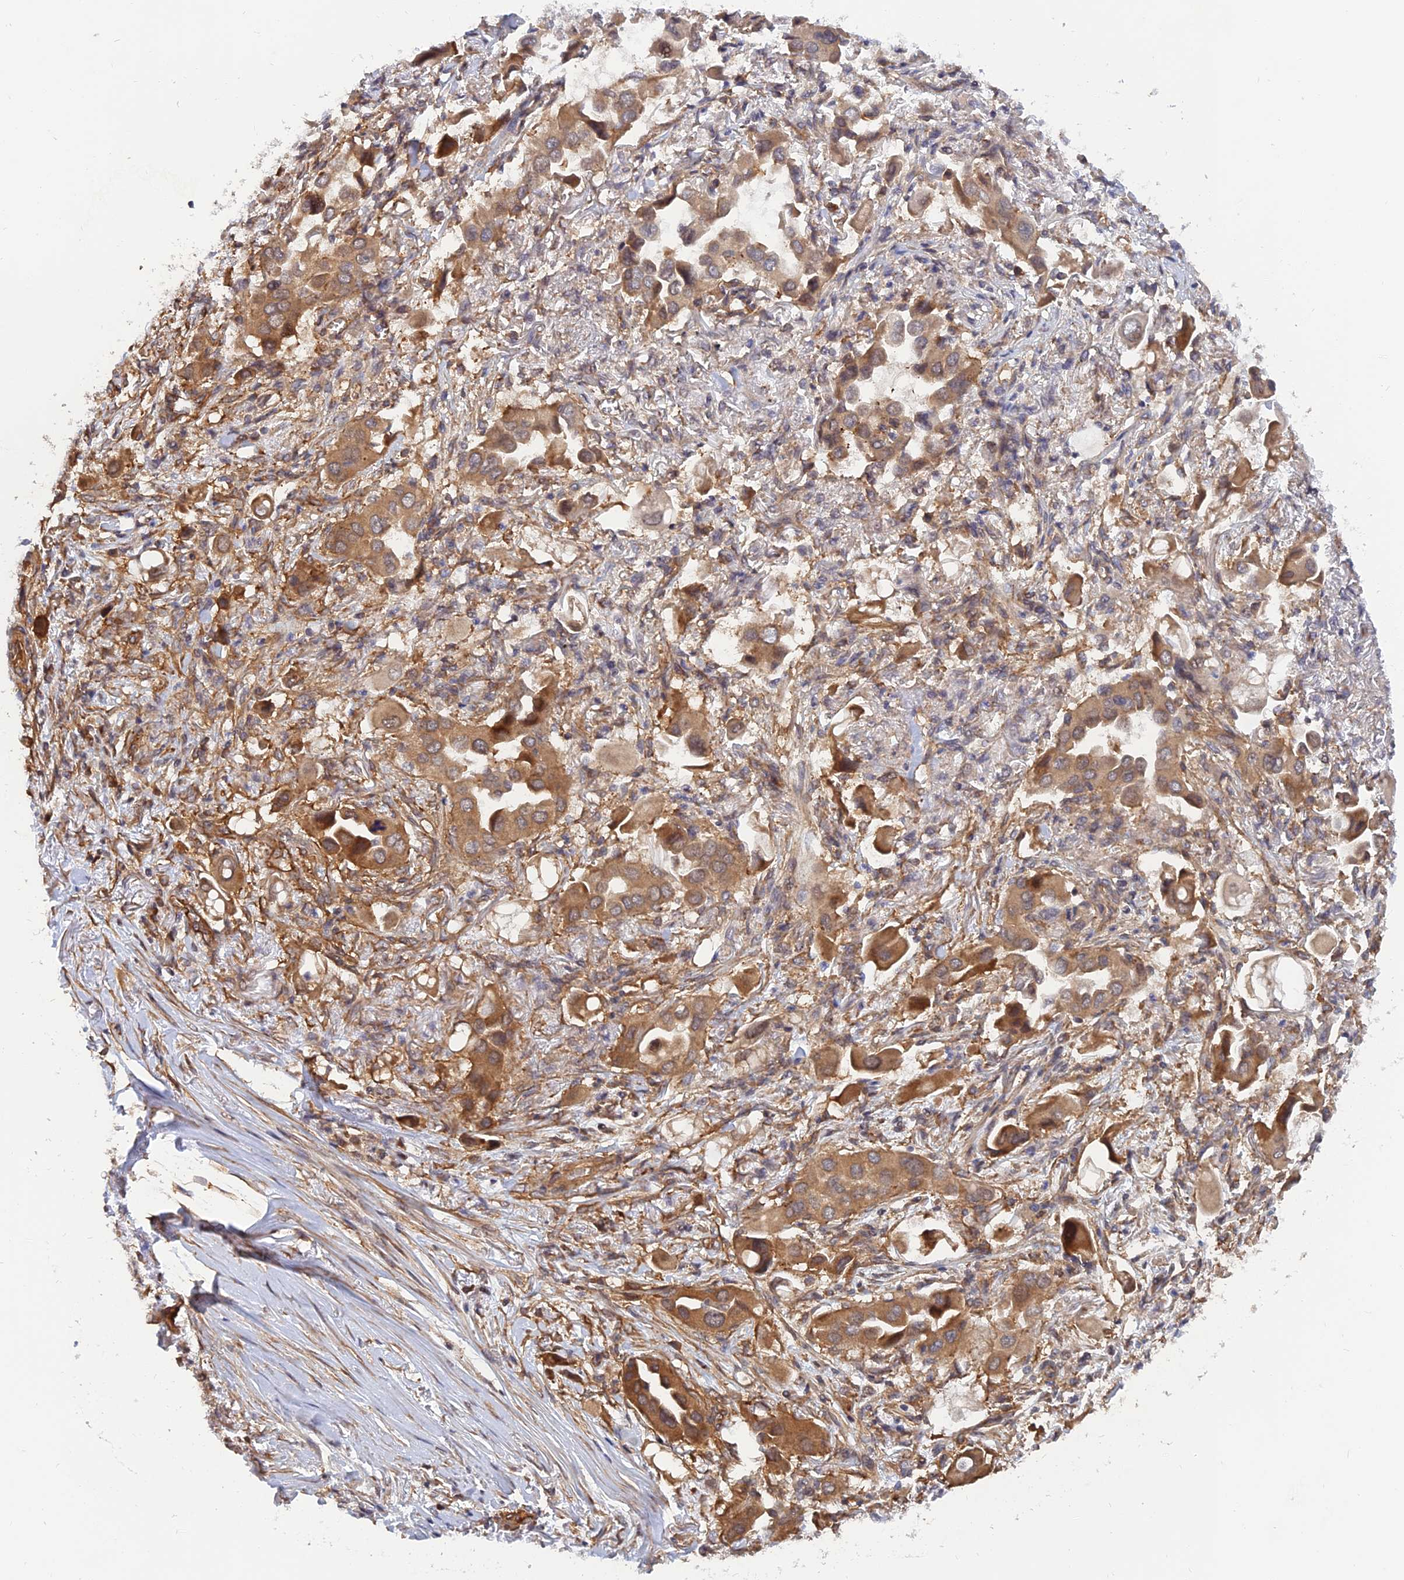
{"staining": {"intensity": "moderate", "quantity": ">75%", "location": "cytoplasmic/membranous"}, "tissue": "lung cancer", "cell_type": "Tumor cells", "image_type": "cancer", "snomed": [{"axis": "morphology", "description": "Adenocarcinoma, NOS"}, {"axis": "topography", "description": "Lung"}], "caption": "Protein staining exhibits moderate cytoplasmic/membranous expression in about >75% of tumor cells in adenocarcinoma (lung).", "gene": "WDR41", "patient": {"sex": "female", "age": 76}}